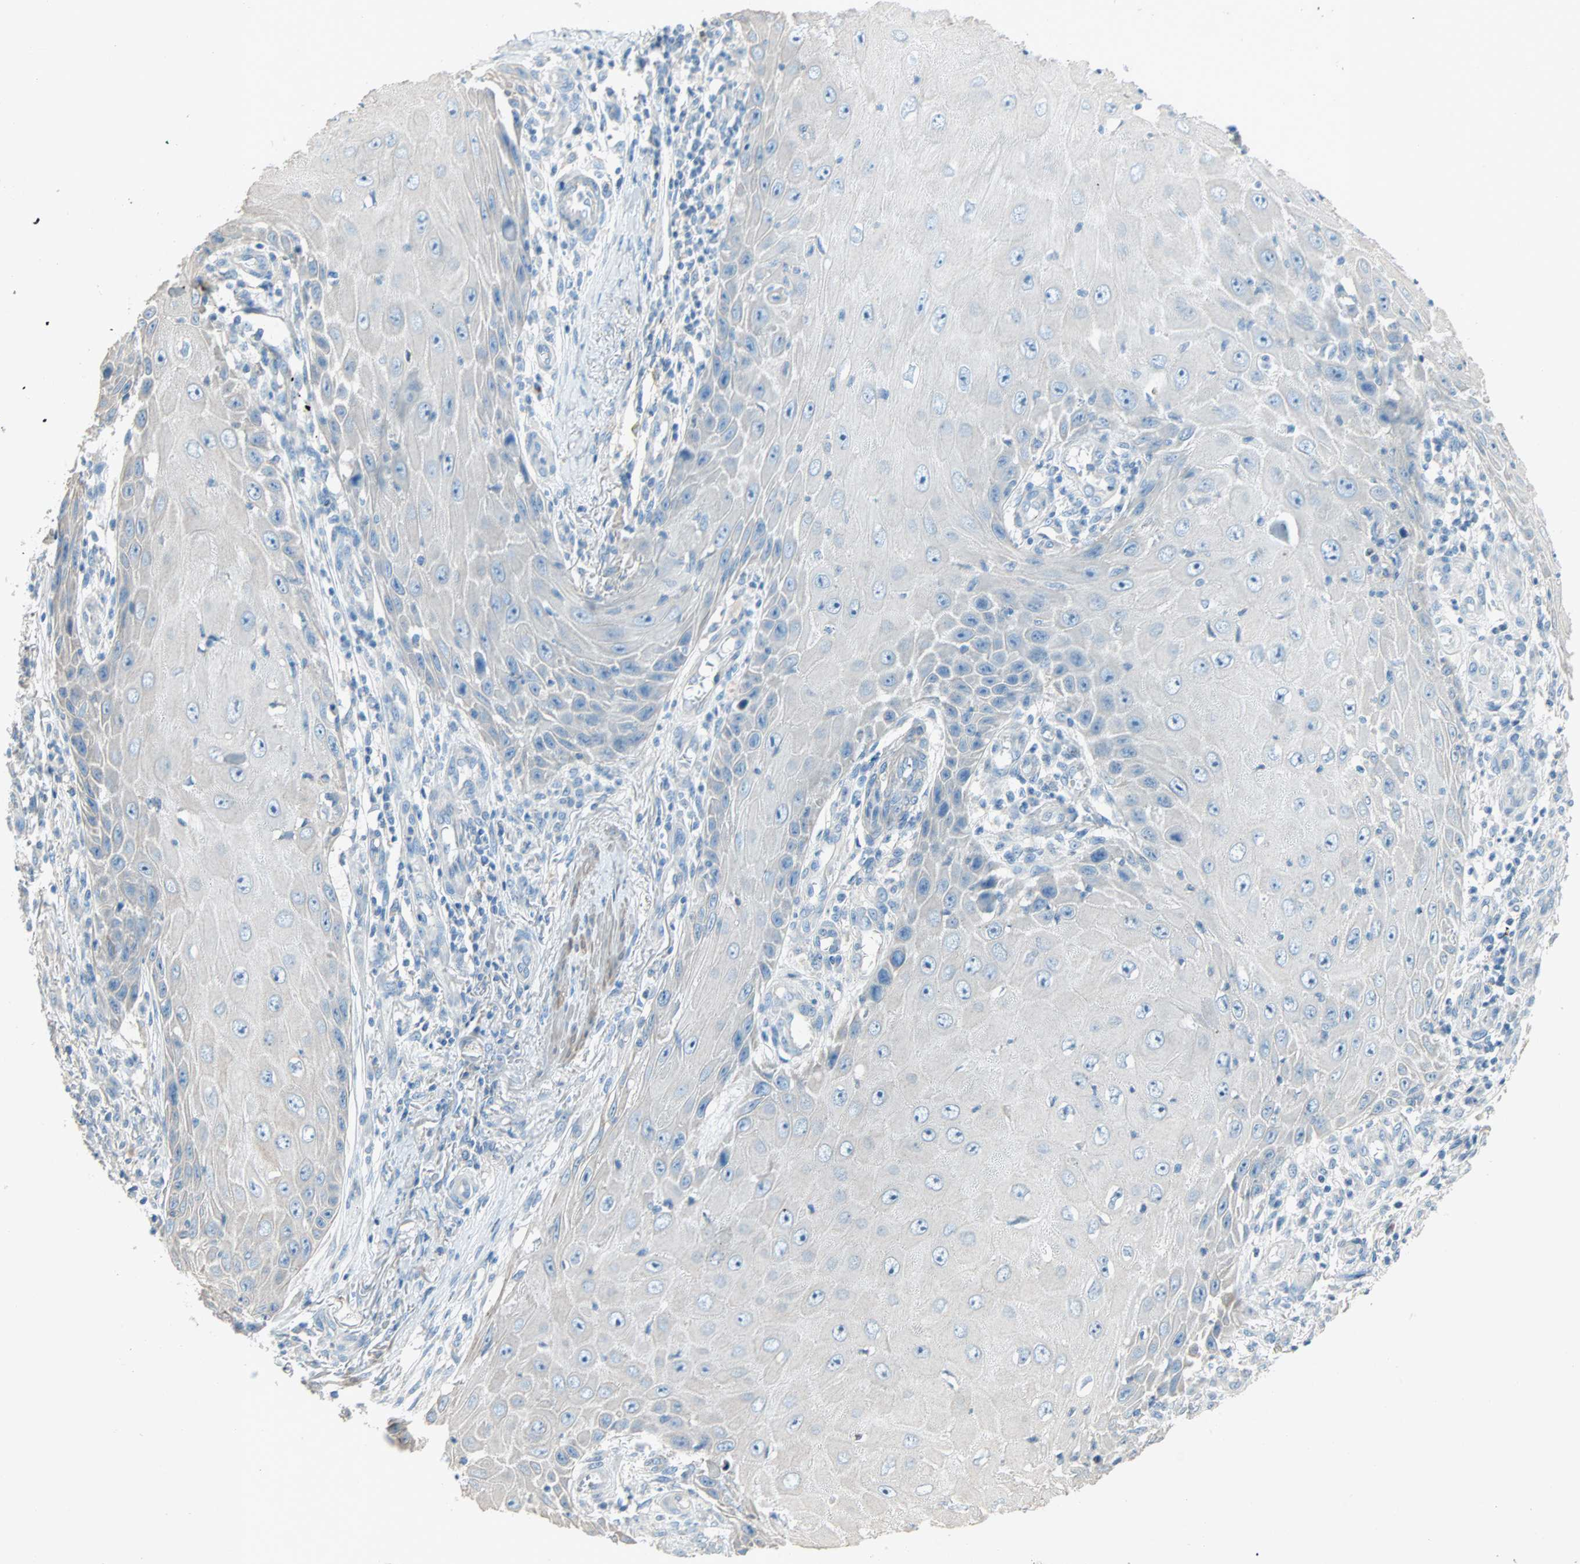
{"staining": {"intensity": "negative", "quantity": "none", "location": "none"}, "tissue": "skin cancer", "cell_type": "Tumor cells", "image_type": "cancer", "snomed": [{"axis": "morphology", "description": "Squamous cell carcinoma, NOS"}, {"axis": "topography", "description": "Skin"}], "caption": "Immunohistochemistry (IHC) image of neoplastic tissue: skin squamous cell carcinoma stained with DAB reveals no significant protein expression in tumor cells. (DAB (3,3'-diaminobenzidine) immunohistochemistry, high magnification).", "gene": "ACVRL1", "patient": {"sex": "female", "age": 73}}